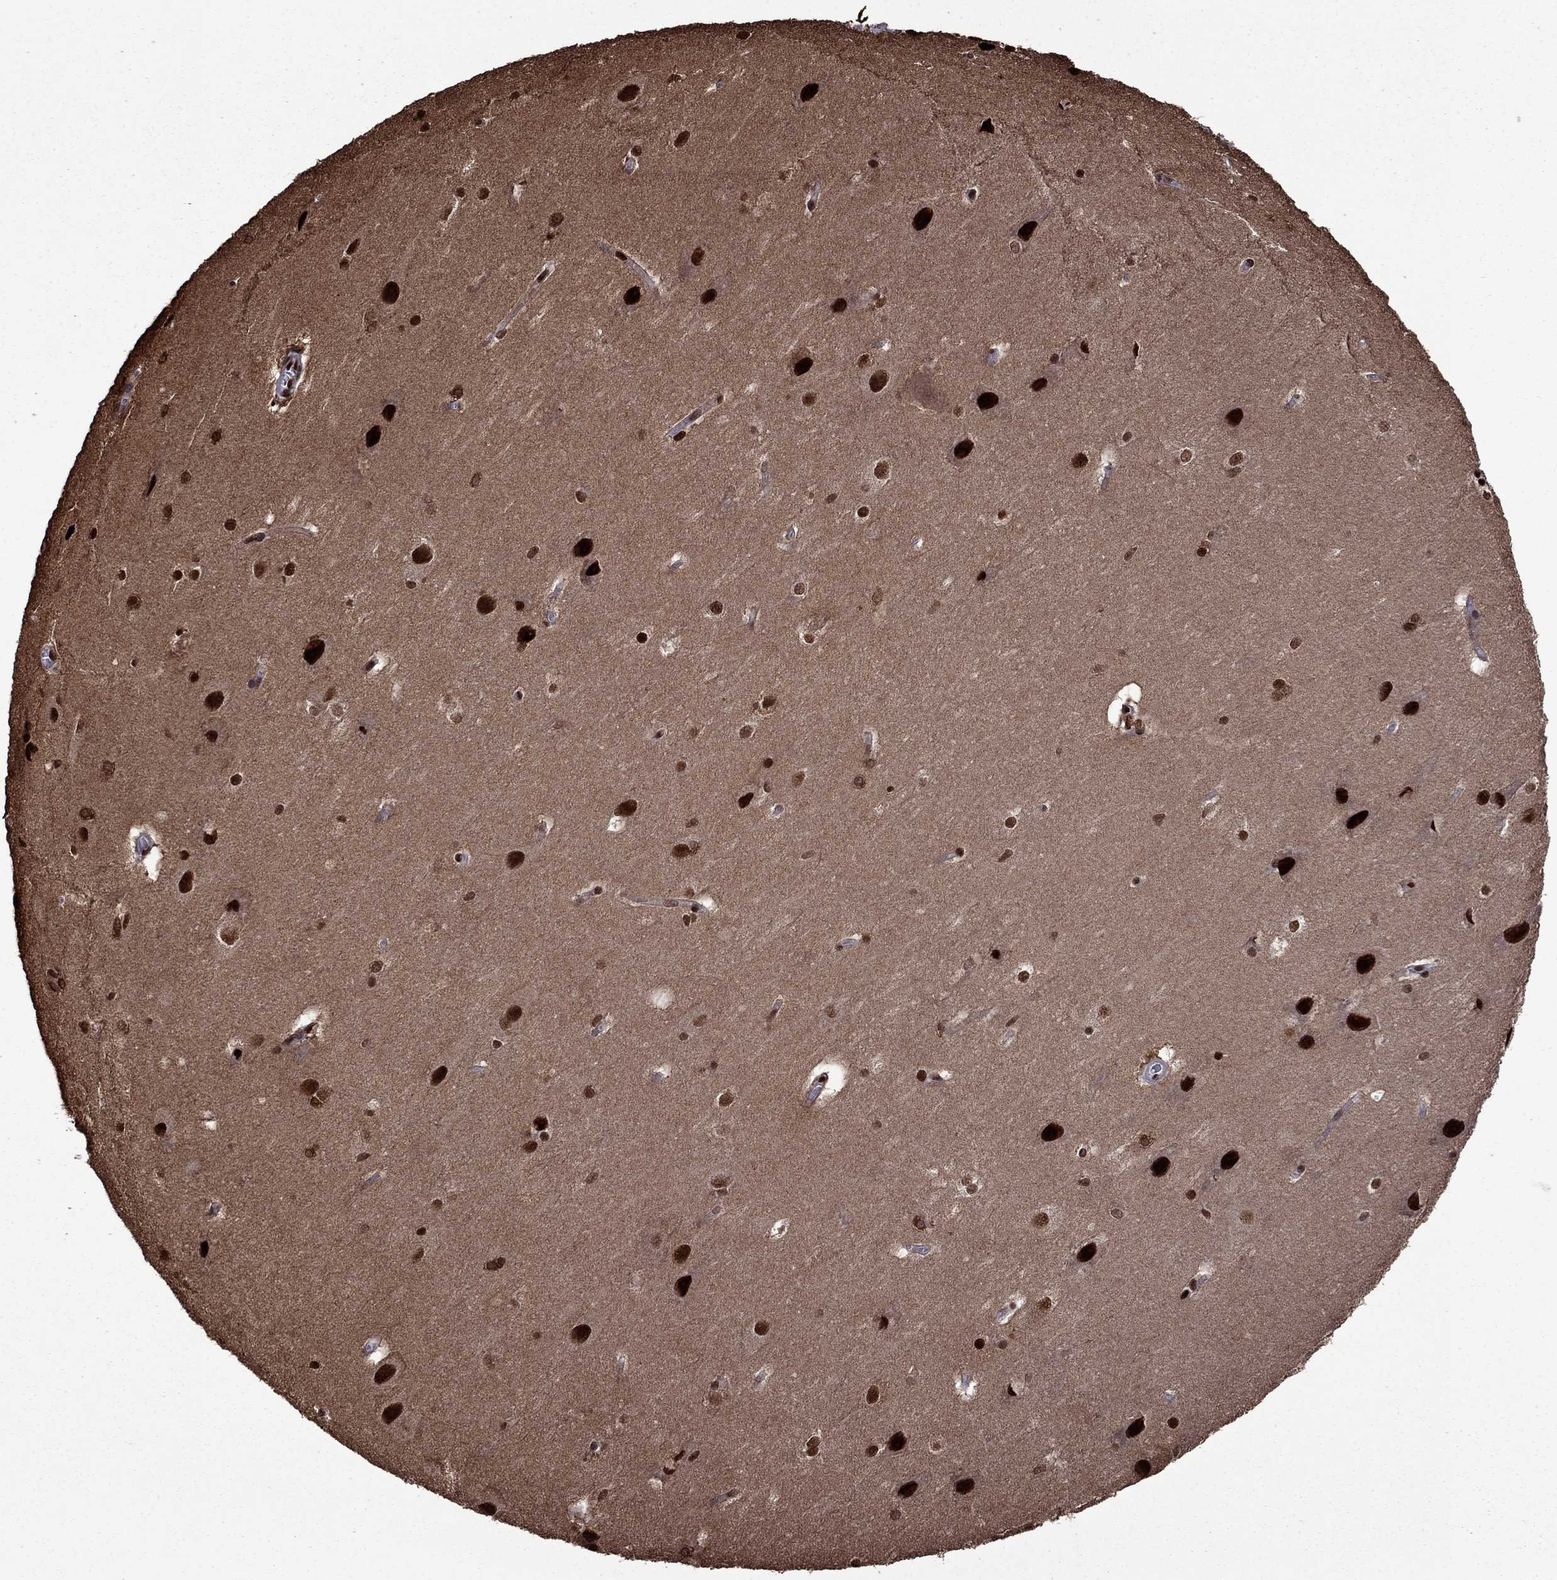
{"staining": {"intensity": "strong", "quantity": ">75%", "location": "nuclear"}, "tissue": "hippocampus", "cell_type": "Glial cells", "image_type": "normal", "snomed": [{"axis": "morphology", "description": "Normal tissue, NOS"}, {"axis": "topography", "description": "Cerebral cortex"}, {"axis": "topography", "description": "Hippocampus"}], "caption": "This image displays immunohistochemistry staining of unremarkable human hippocampus, with high strong nuclear staining in approximately >75% of glial cells.", "gene": "LIMK1", "patient": {"sex": "female", "age": 19}}